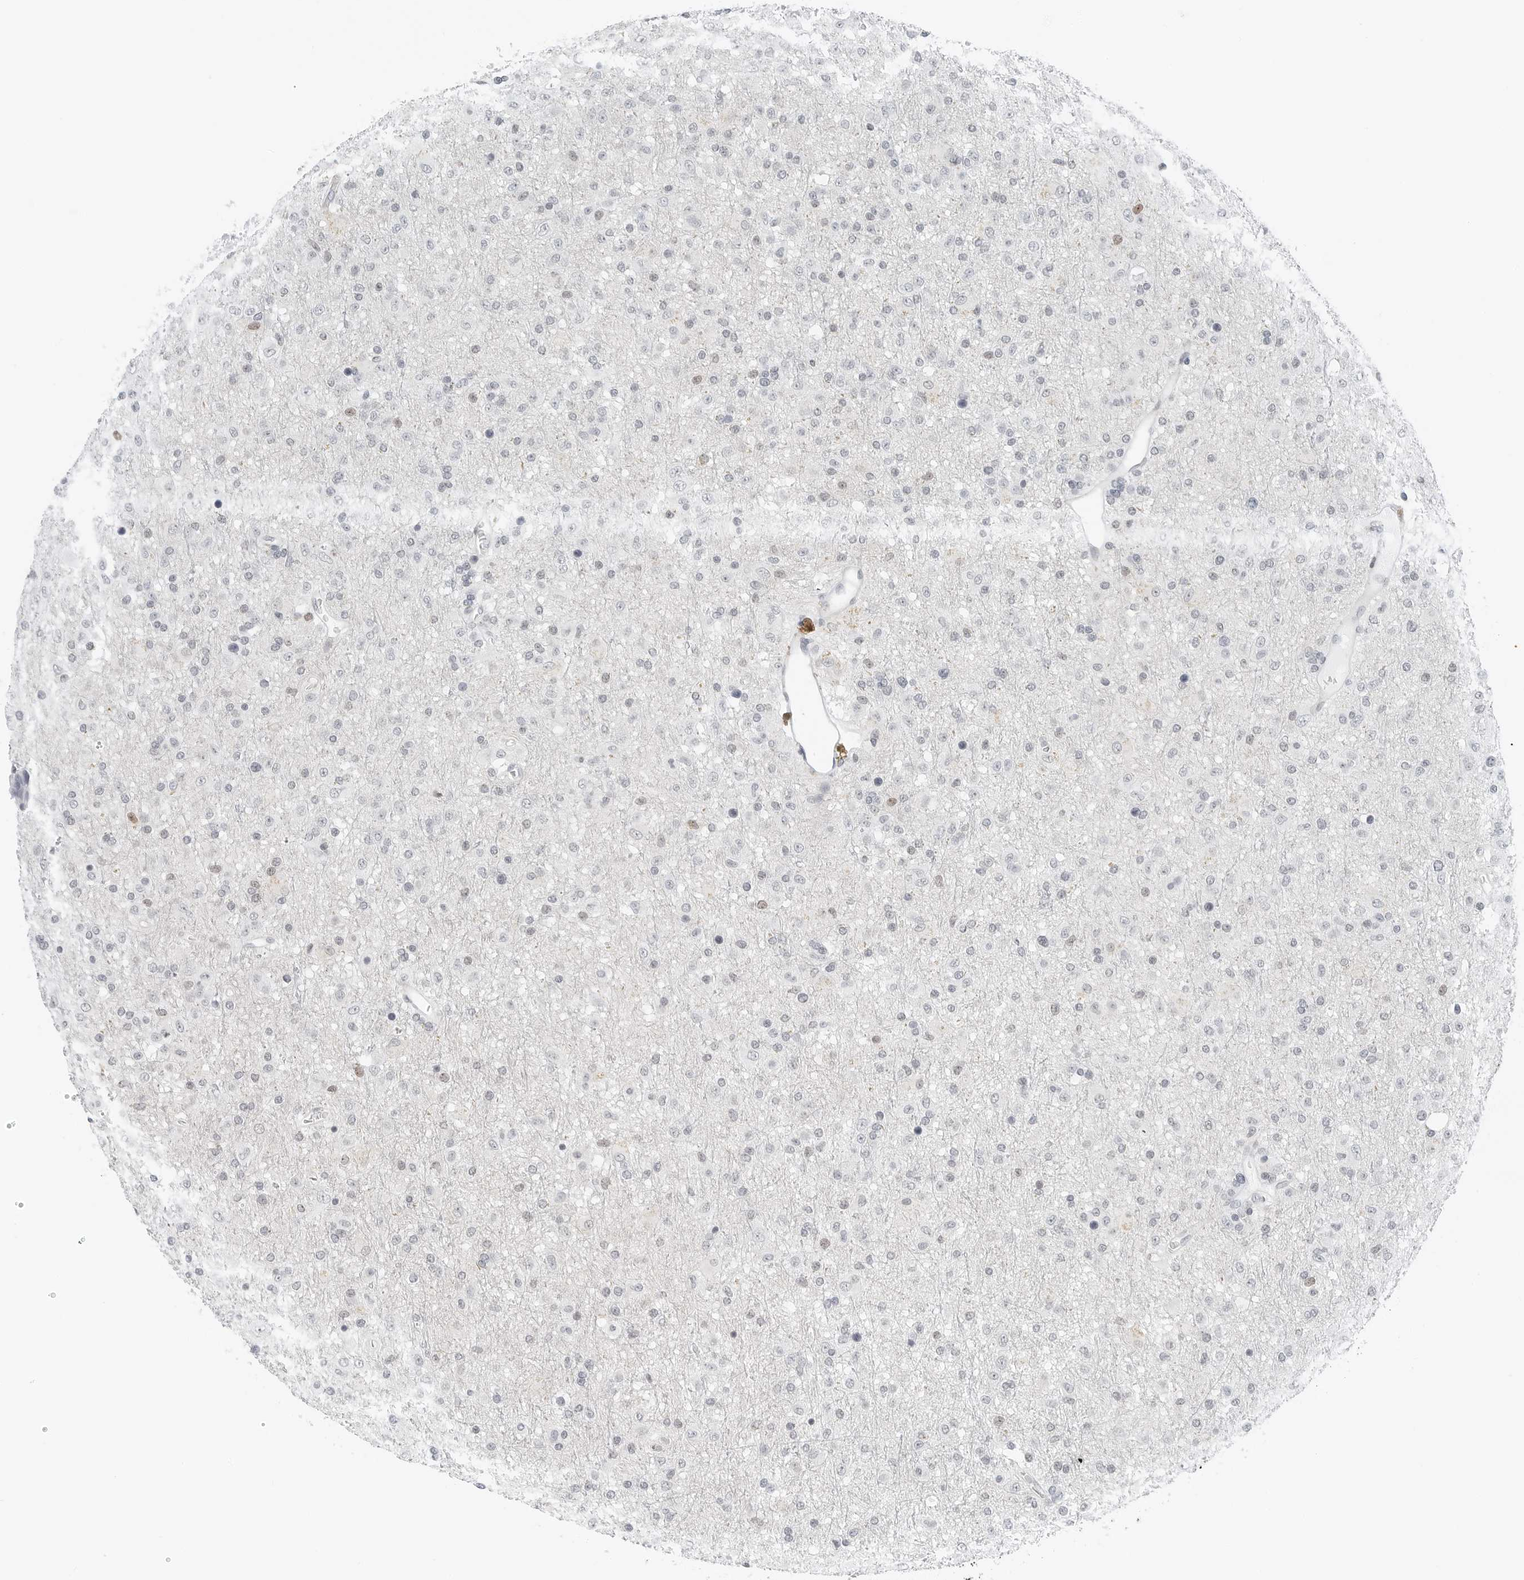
{"staining": {"intensity": "negative", "quantity": "none", "location": "none"}, "tissue": "glioma", "cell_type": "Tumor cells", "image_type": "cancer", "snomed": [{"axis": "morphology", "description": "Glioma, malignant, Low grade"}, {"axis": "topography", "description": "Brain"}], "caption": "Immunohistochemistry histopathology image of malignant glioma (low-grade) stained for a protein (brown), which displays no staining in tumor cells.", "gene": "NTMT2", "patient": {"sex": "male", "age": 65}}